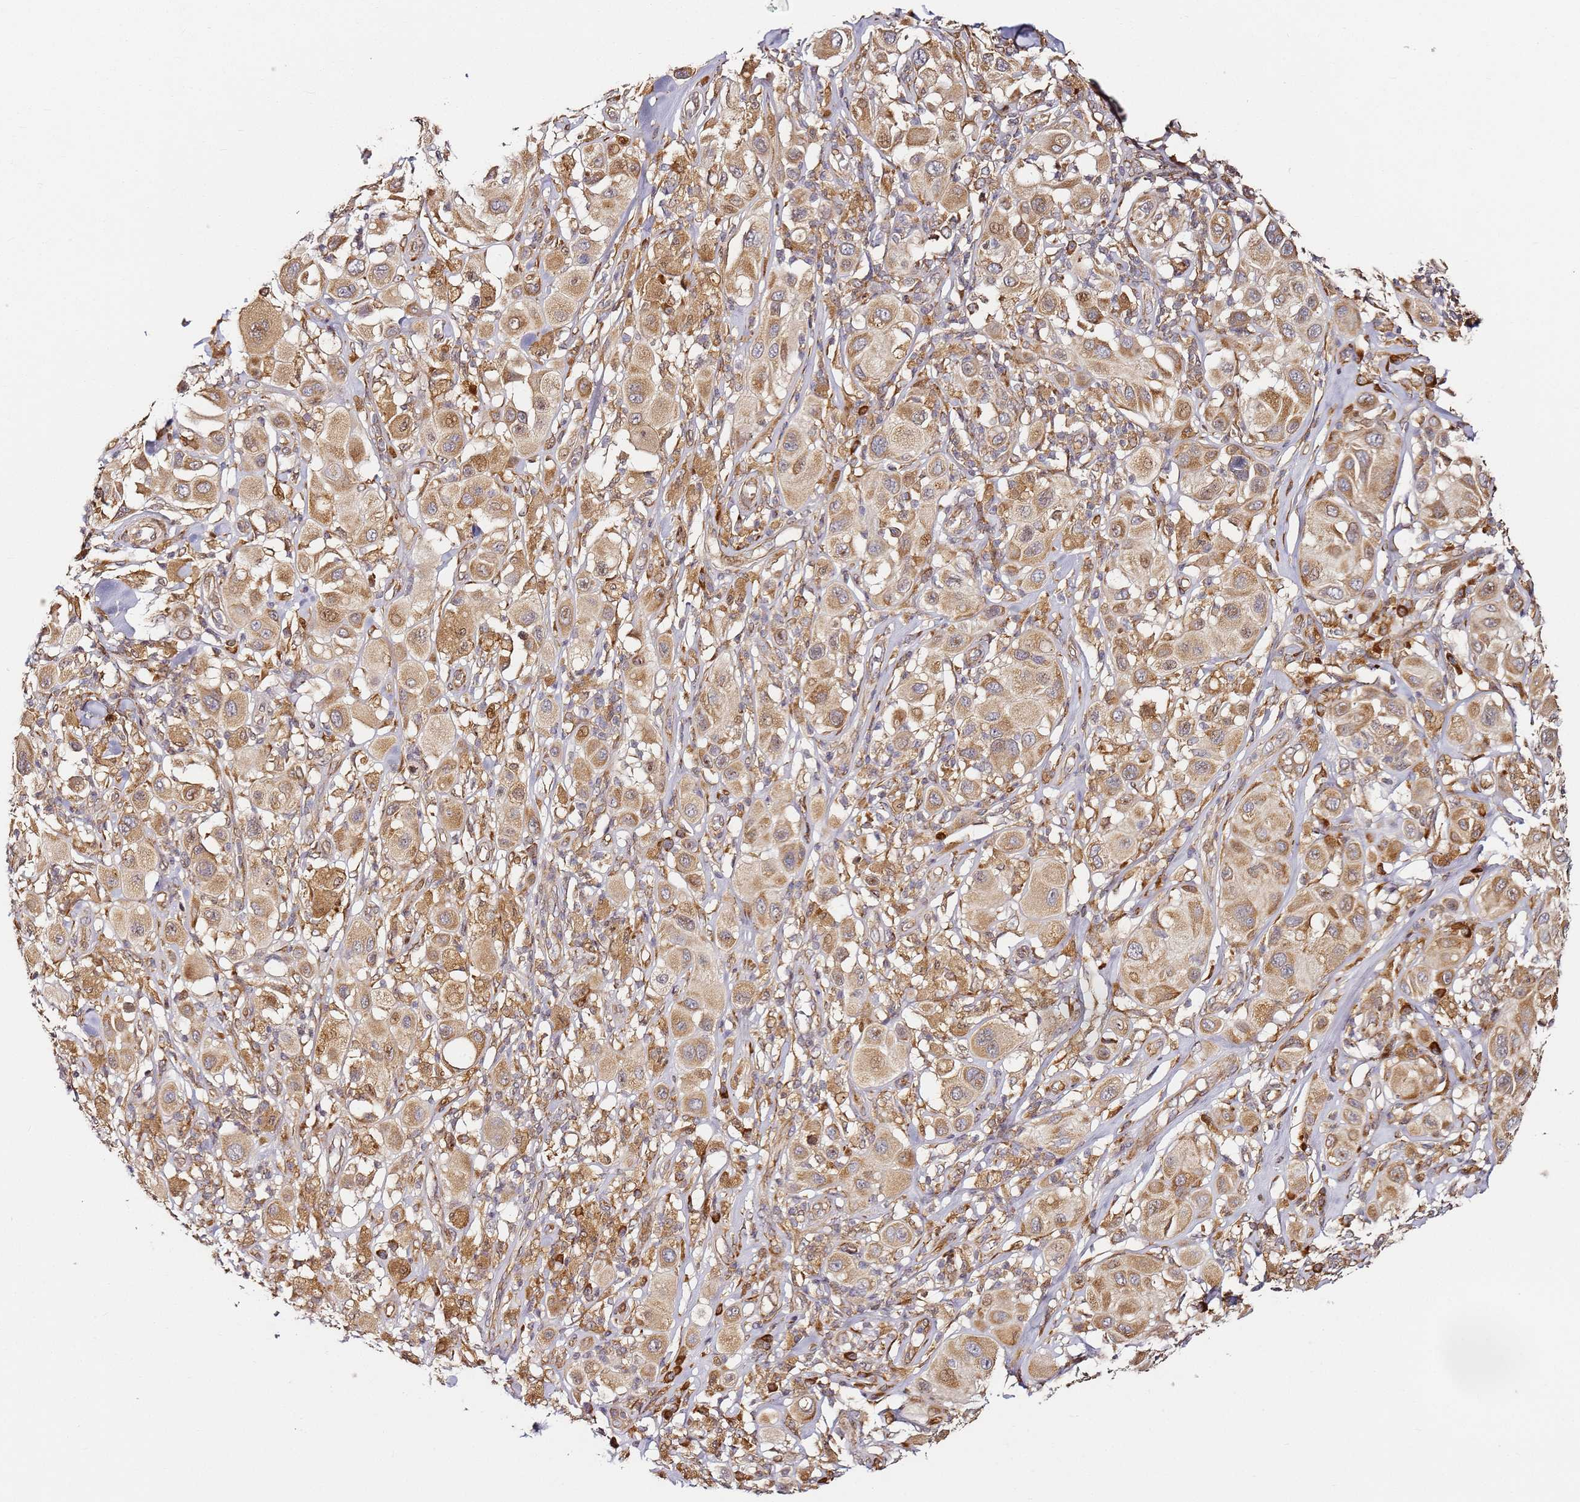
{"staining": {"intensity": "moderate", "quantity": ">75%", "location": "cytoplasmic/membranous"}, "tissue": "melanoma", "cell_type": "Tumor cells", "image_type": "cancer", "snomed": [{"axis": "morphology", "description": "Malignant melanoma, Metastatic site"}, {"axis": "topography", "description": "Skin"}], "caption": "Malignant melanoma (metastatic site) stained with DAB immunohistochemistry (IHC) reveals medium levels of moderate cytoplasmic/membranous staining in about >75% of tumor cells.", "gene": "RPS3A", "patient": {"sex": "male", "age": 41}}